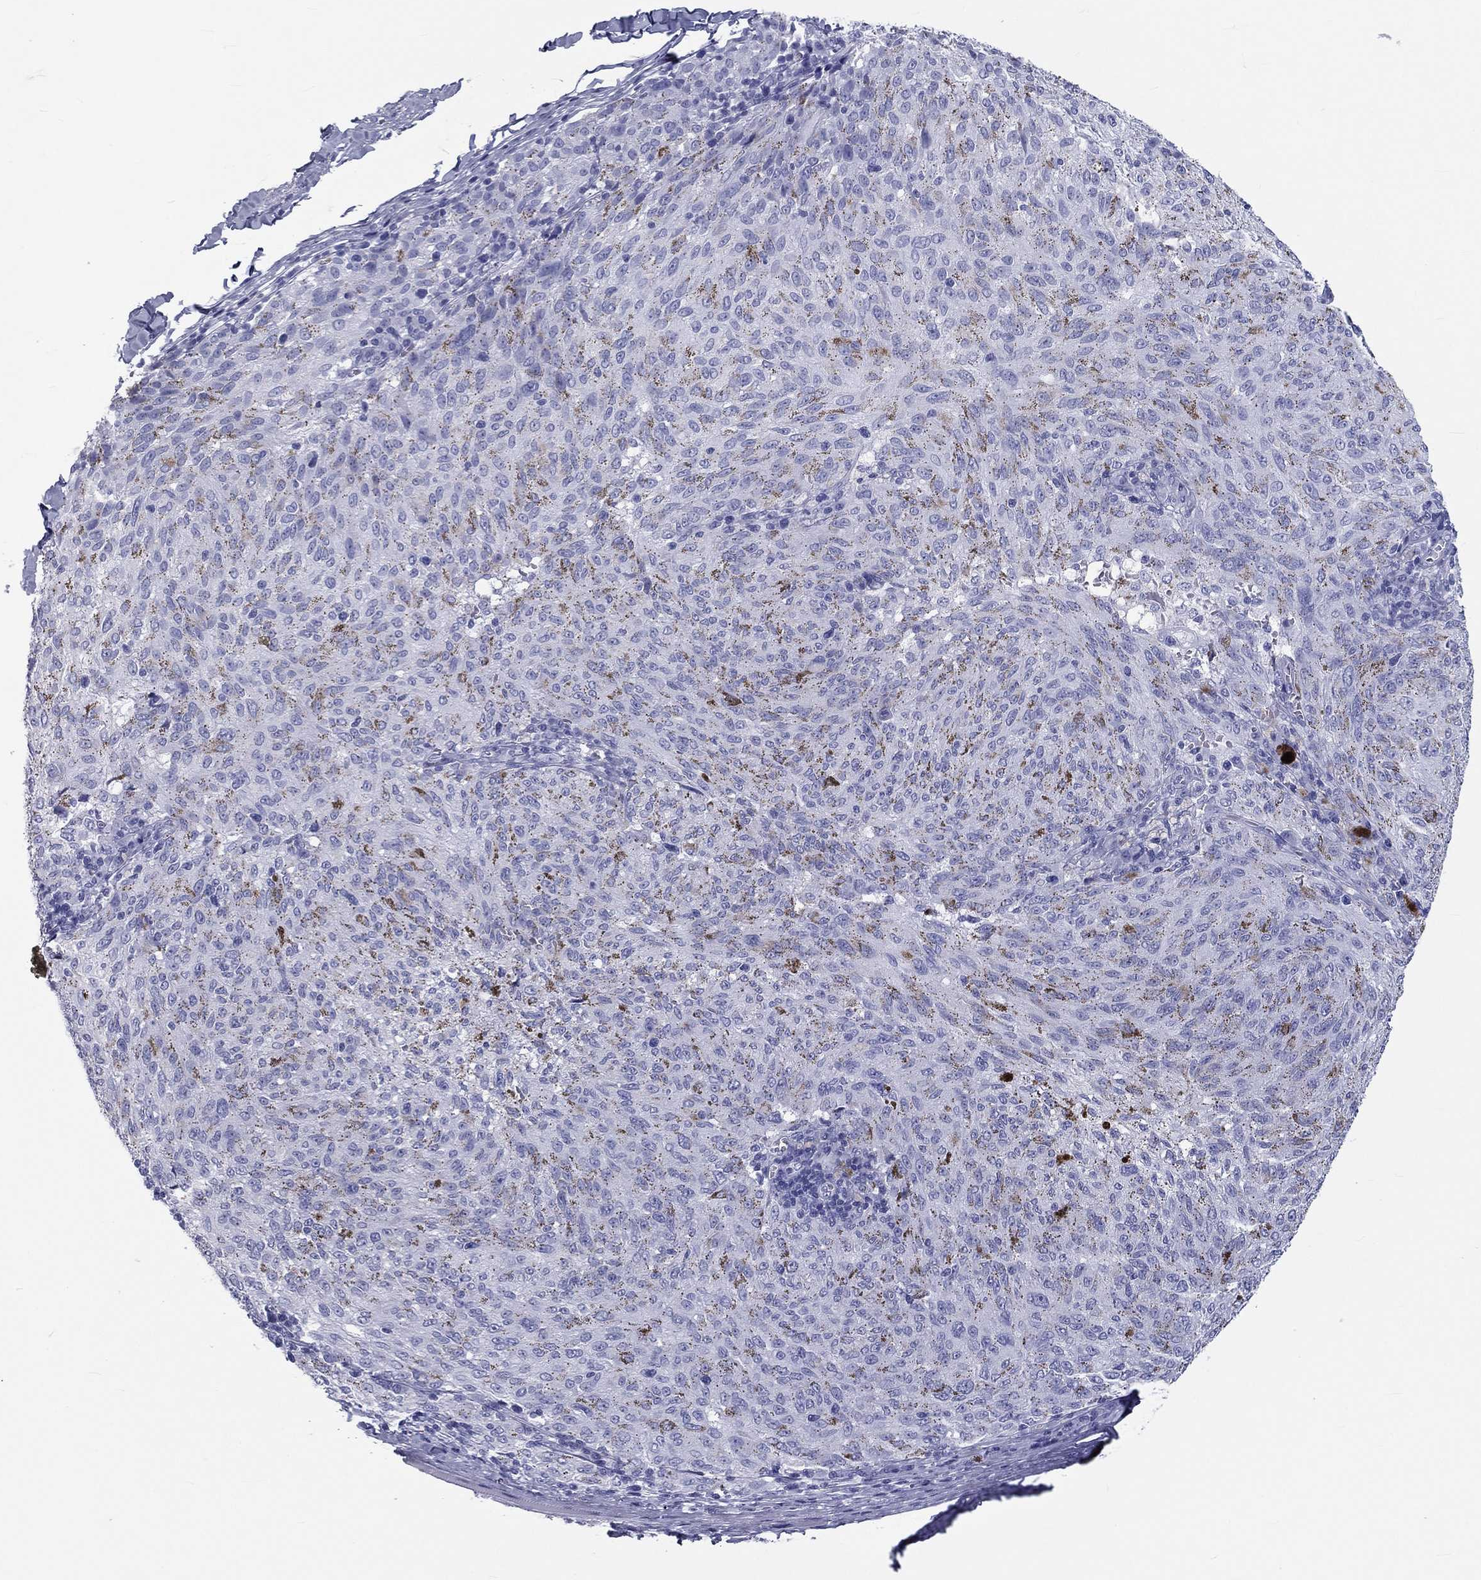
{"staining": {"intensity": "negative", "quantity": "none", "location": "none"}, "tissue": "melanoma", "cell_type": "Tumor cells", "image_type": "cancer", "snomed": [{"axis": "morphology", "description": "Malignant melanoma, NOS"}, {"axis": "topography", "description": "Skin"}], "caption": "Tumor cells are negative for brown protein staining in melanoma. Brightfield microscopy of immunohistochemistry stained with DAB (brown) and hematoxylin (blue), captured at high magnification.", "gene": "DNALI1", "patient": {"sex": "female", "age": 72}}